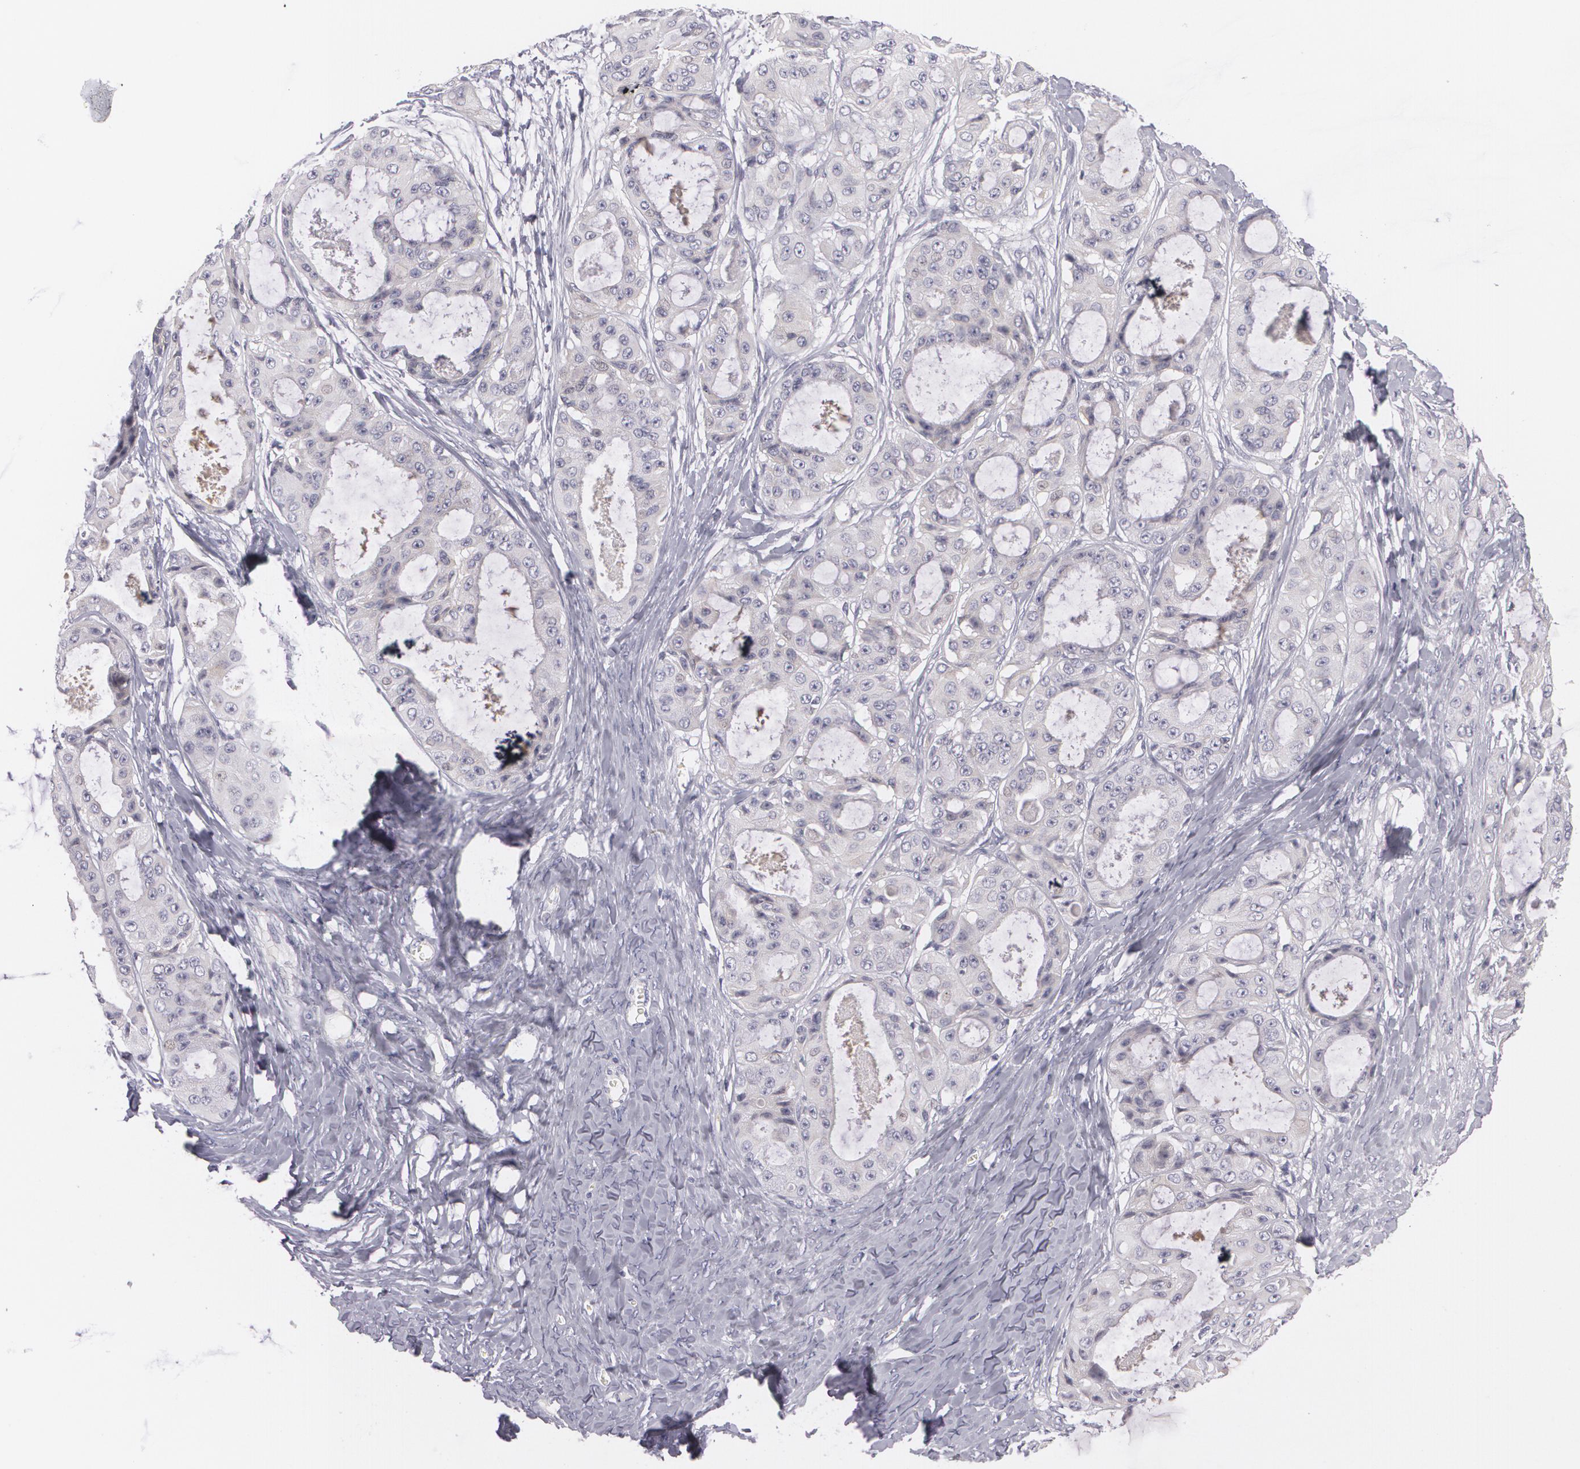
{"staining": {"intensity": "negative", "quantity": "none", "location": "none"}, "tissue": "ovarian cancer", "cell_type": "Tumor cells", "image_type": "cancer", "snomed": [{"axis": "morphology", "description": "Carcinoma, endometroid"}, {"axis": "topography", "description": "Ovary"}], "caption": "Tumor cells show no significant protein positivity in ovarian cancer (endometroid carcinoma).", "gene": "FAM181A", "patient": {"sex": "female", "age": 61}}